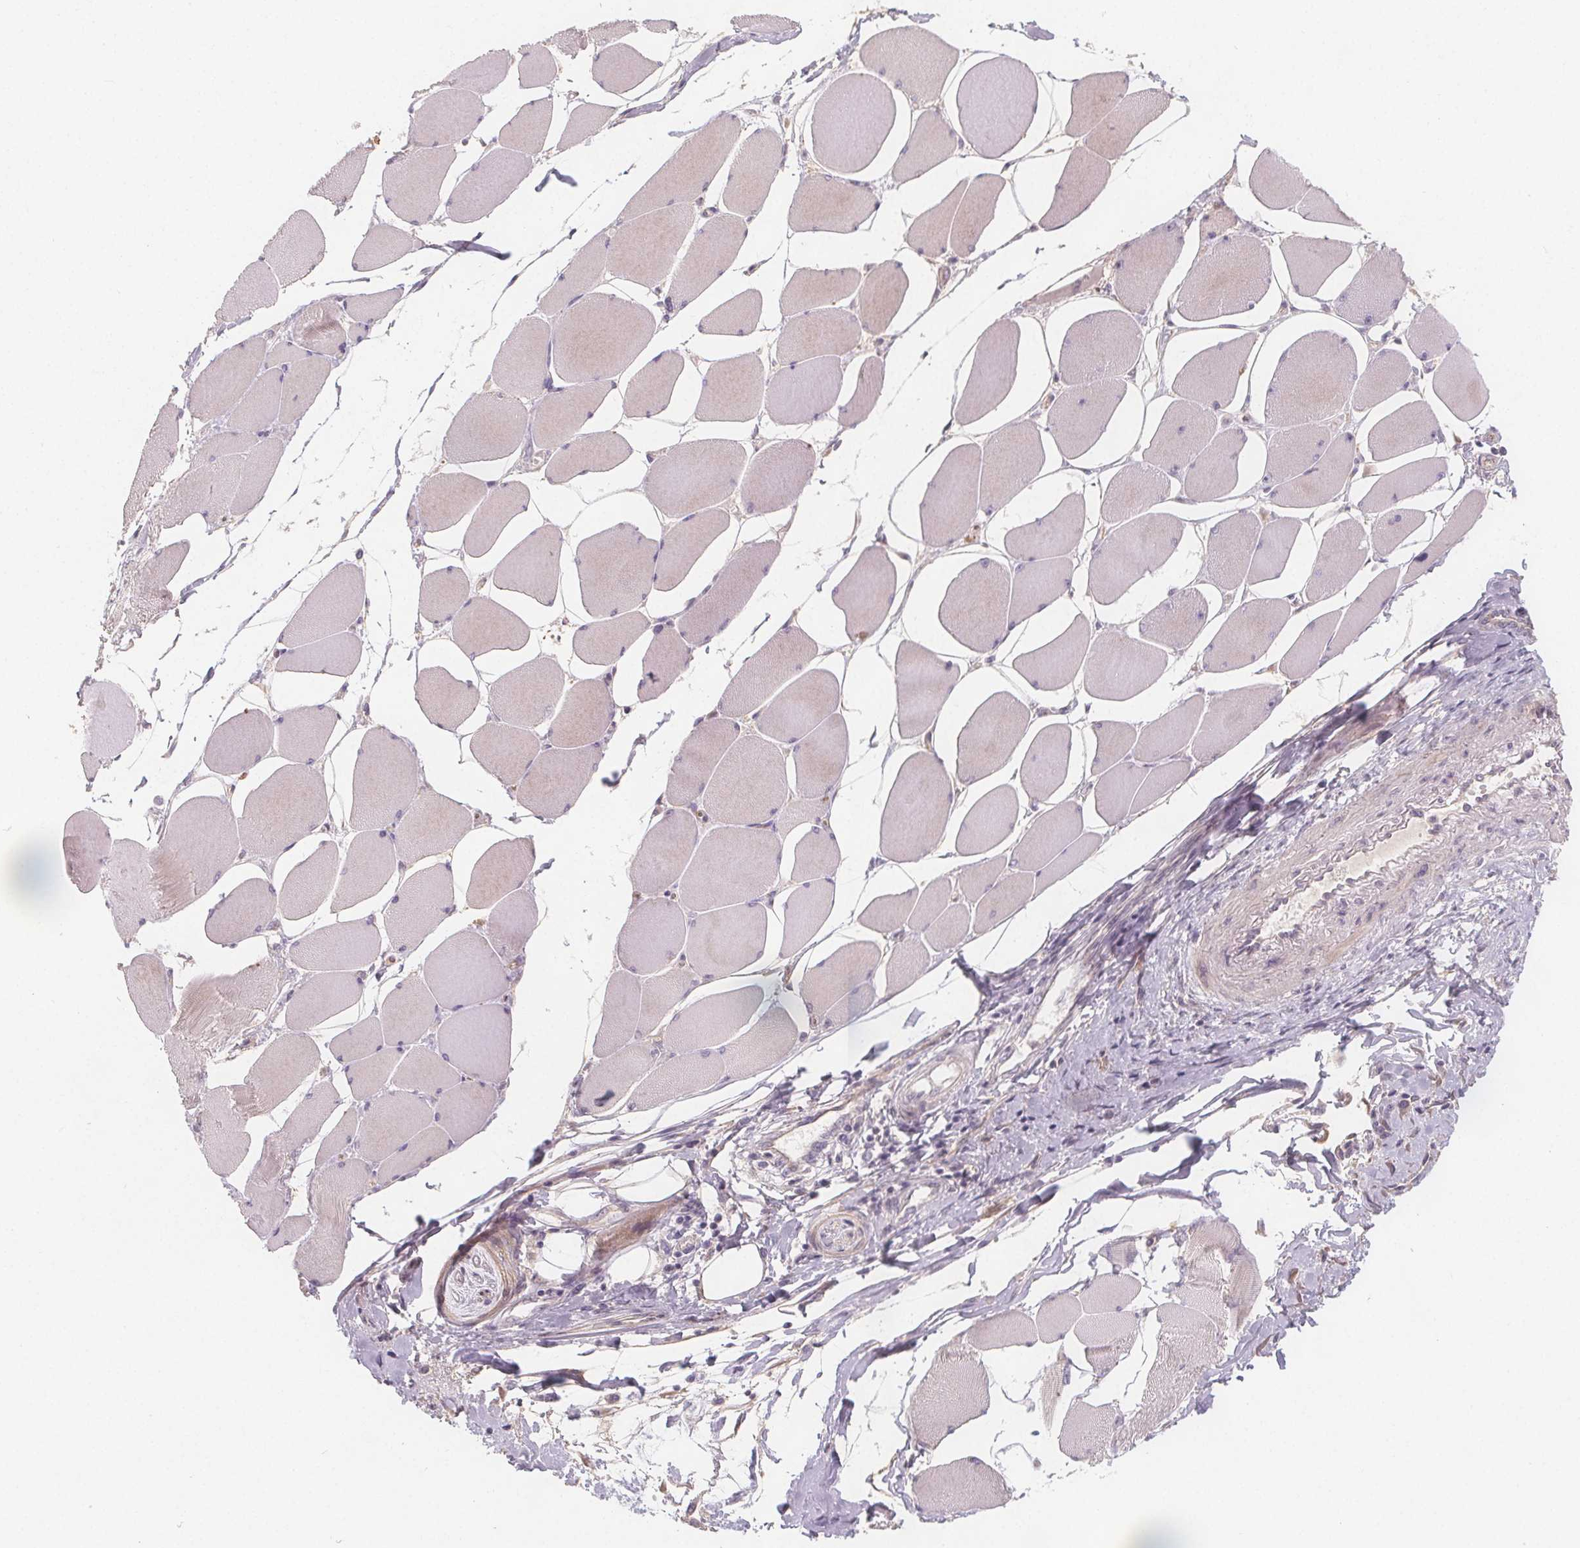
{"staining": {"intensity": "negative", "quantity": "none", "location": "none"}, "tissue": "skeletal muscle", "cell_type": "Myocytes", "image_type": "normal", "snomed": [{"axis": "morphology", "description": "Normal tissue, NOS"}, {"axis": "topography", "description": "Skeletal muscle"}], "caption": "Immunohistochemistry (IHC) of benign human skeletal muscle reveals no expression in myocytes.", "gene": "VNN1", "patient": {"sex": "female", "age": 75}}